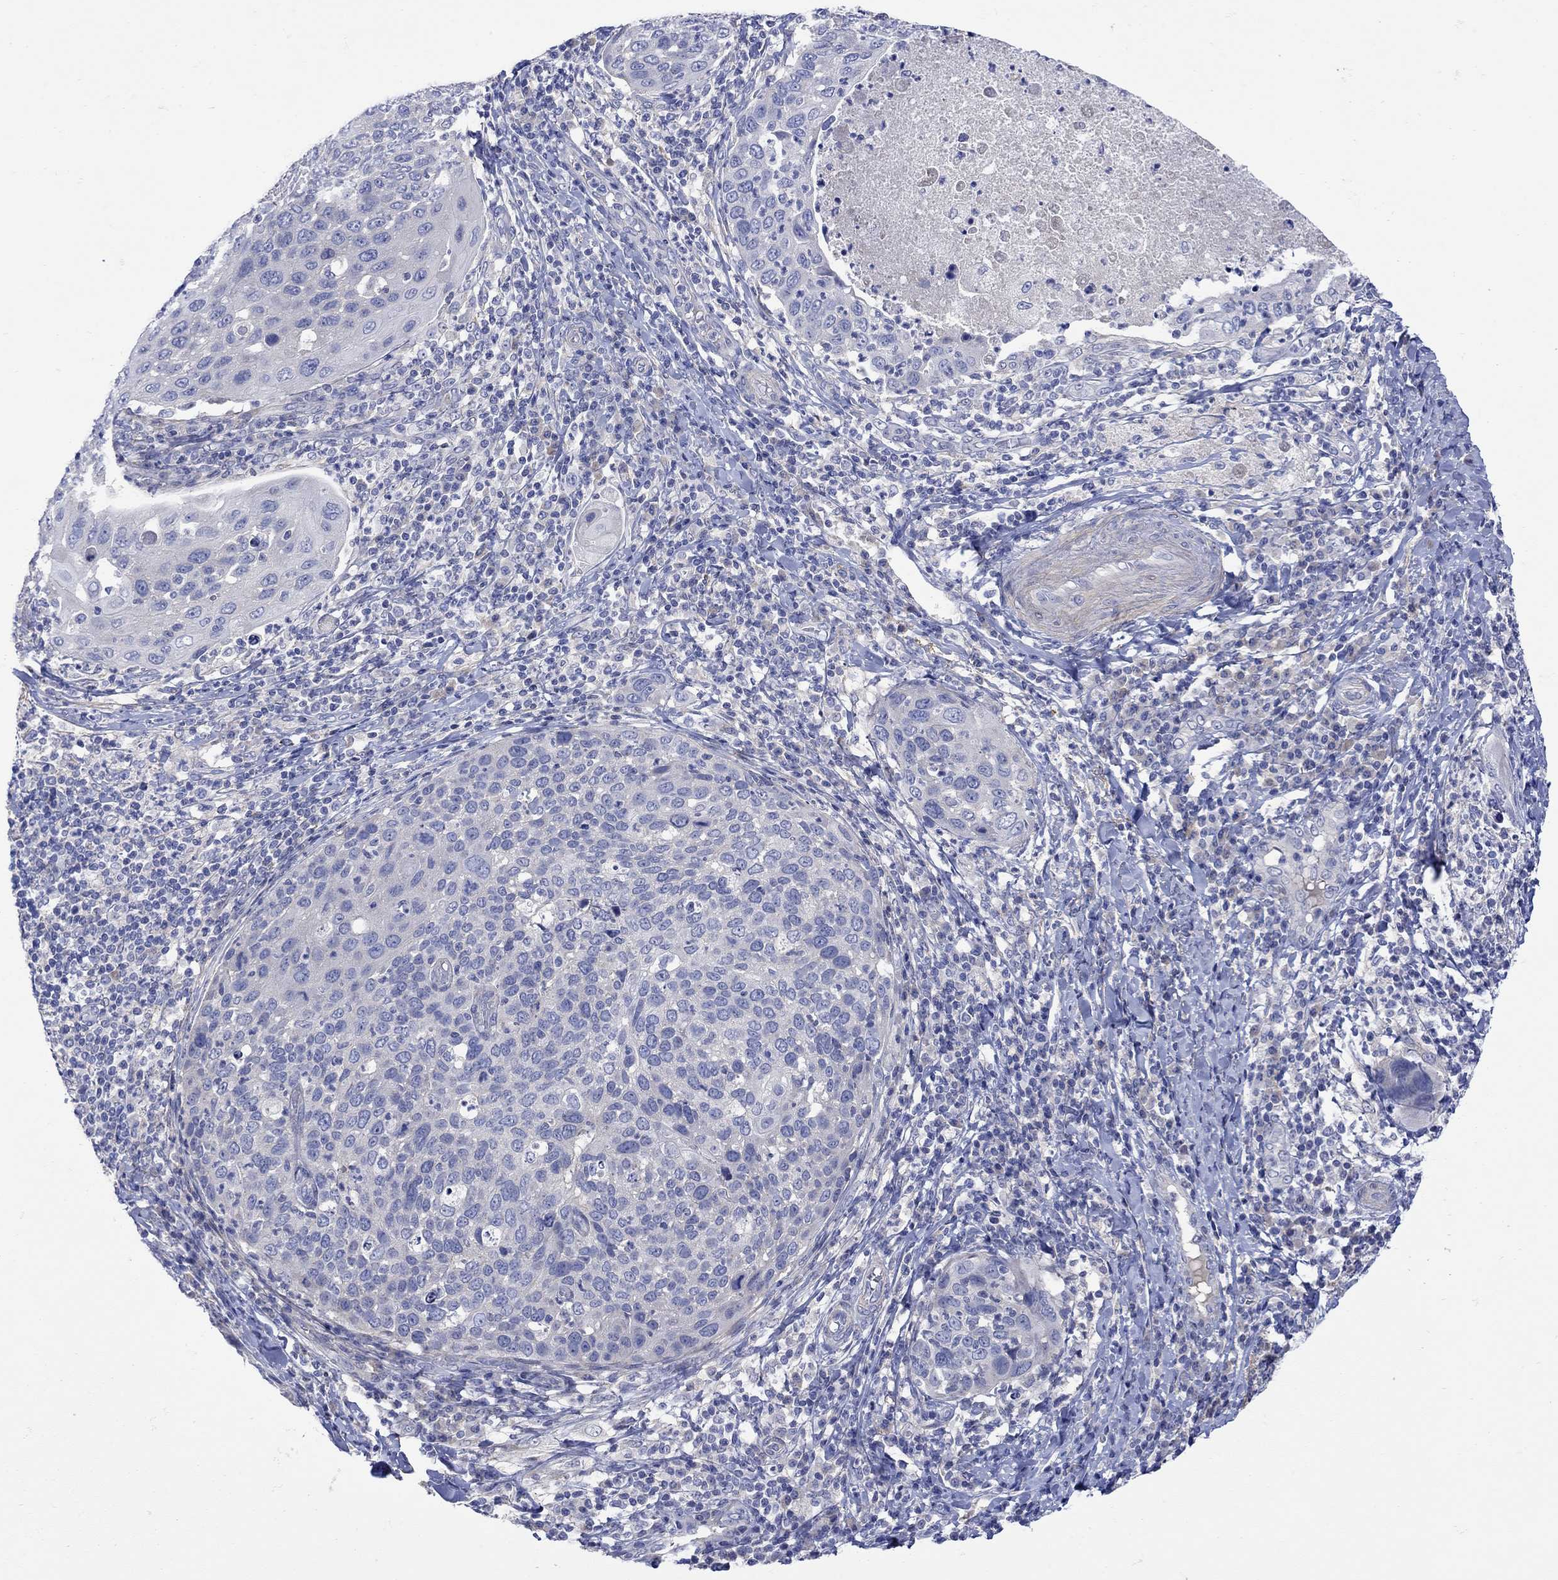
{"staining": {"intensity": "negative", "quantity": "none", "location": "none"}, "tissue": "cervical cancer", "cell_type": "Tumor cells", "image_type": "cancer", "snomed": [{"axis": "morphology", "description": "Squamous cell carcinoma, NOS"}, {"axis": "topography", "description": "Cervix"}], "caption": "This photomicrograph is of squamous cell carcinoma (cervical) stained with immunohistochemistry (IHC) to label a protein in brown with the nuclei are counter-stained blue. There is no positivity in tumor cells.", "gene": "MSI1", "patient": {"sex": "female", "age": 54}}